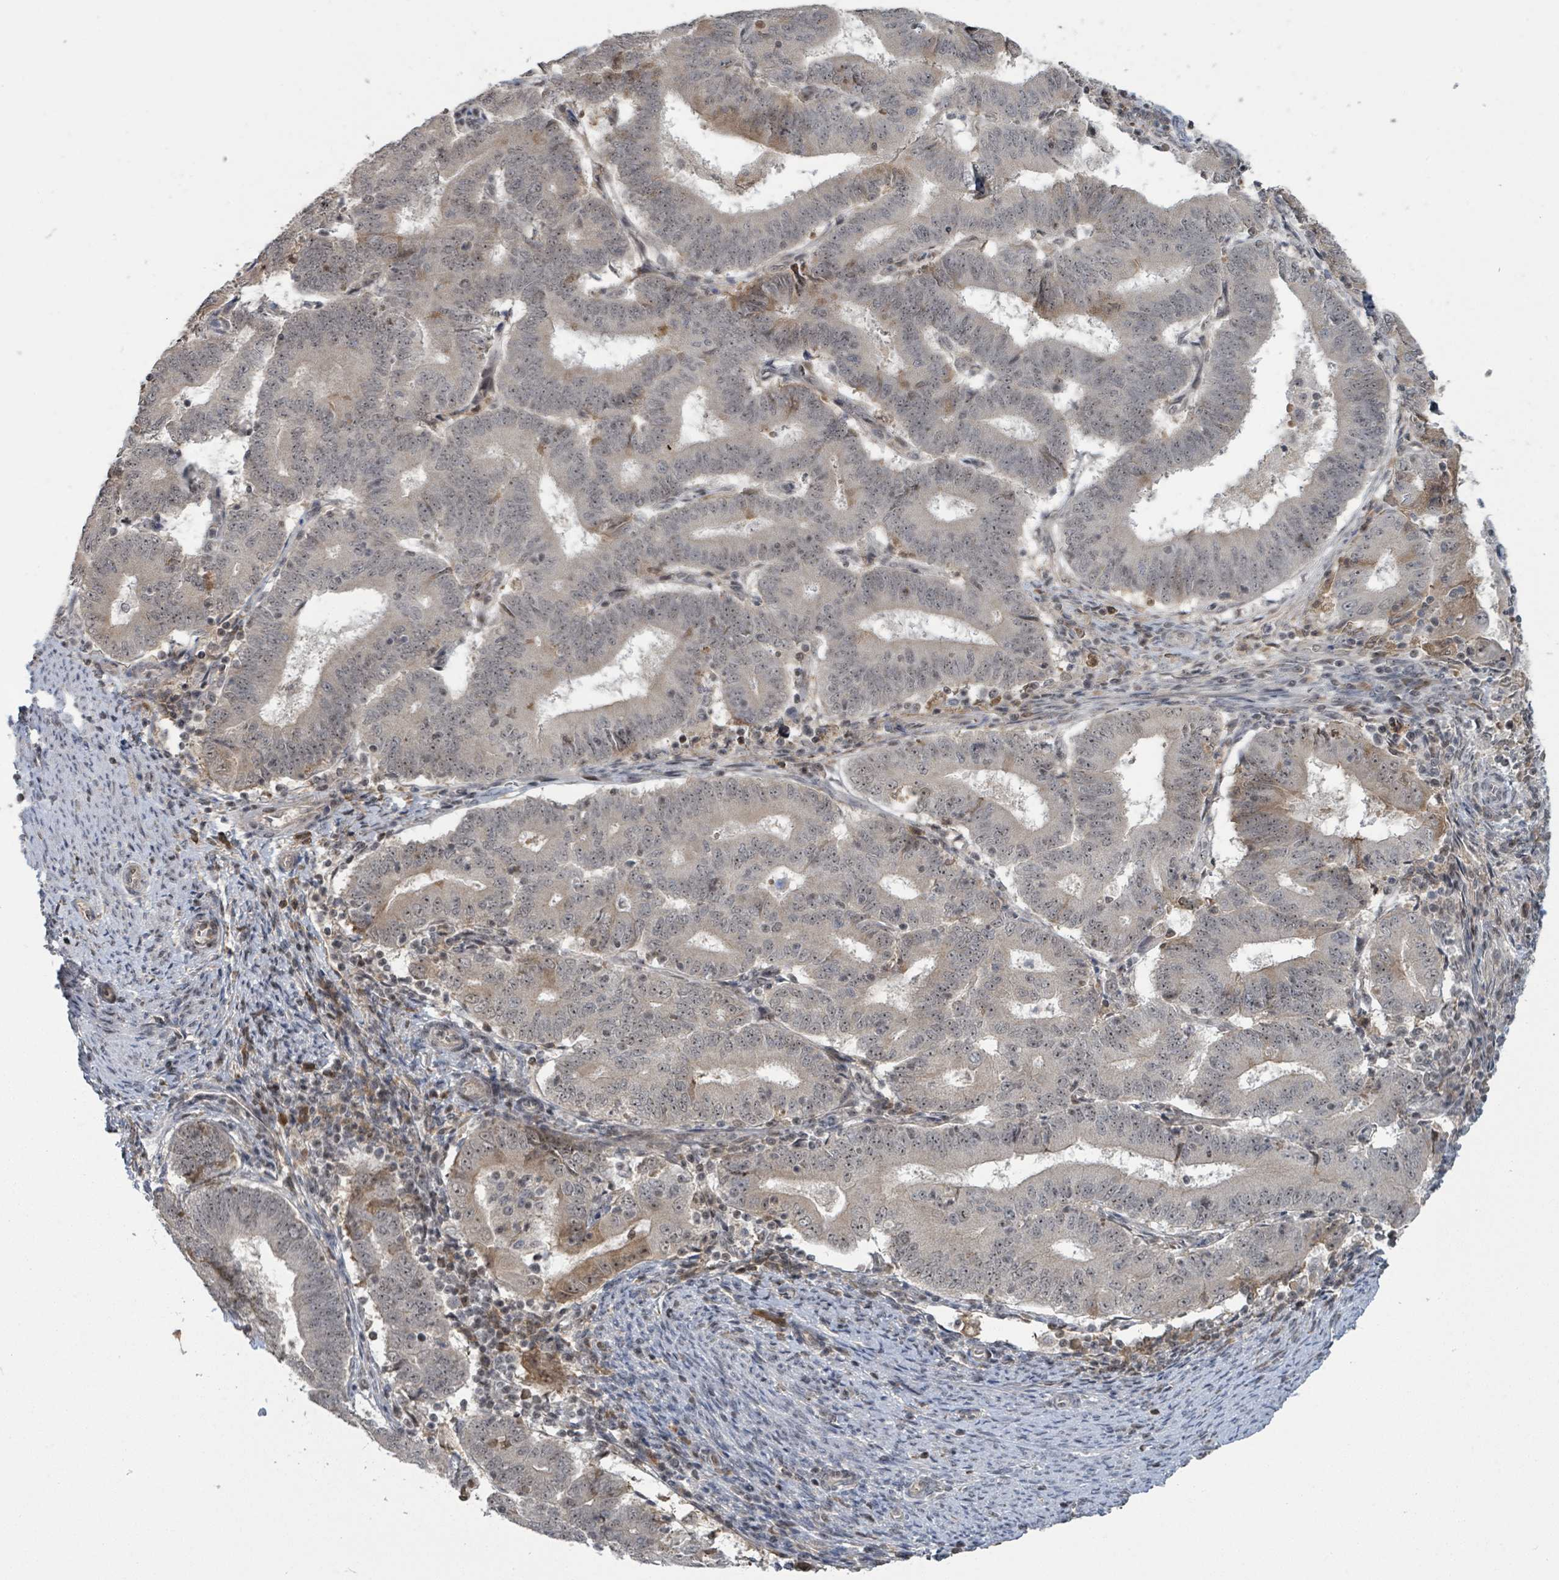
{"staining": {"intensity": "moderate", "quantity": "<25%", "location": "cytoplasmic/membranous,nuclear"}, "tissue": "endometrial cancer", "cell_type": "Tumor cells", "image_type": "cancer", "snomed": [{"axis": "morphology", "description": "Adenocarcinoma, NOS"}, {"axis": "topography", "description": "Endometrium"}], "caption": "A photomicrograph of endometrial adenocarcinoma stained for a protein shows moderate cytoplasmic/membranous and nuclear brown staining in tumor cells.", "gene": "ZBTB14", "patient": {"sex": "female", "age": 70}}